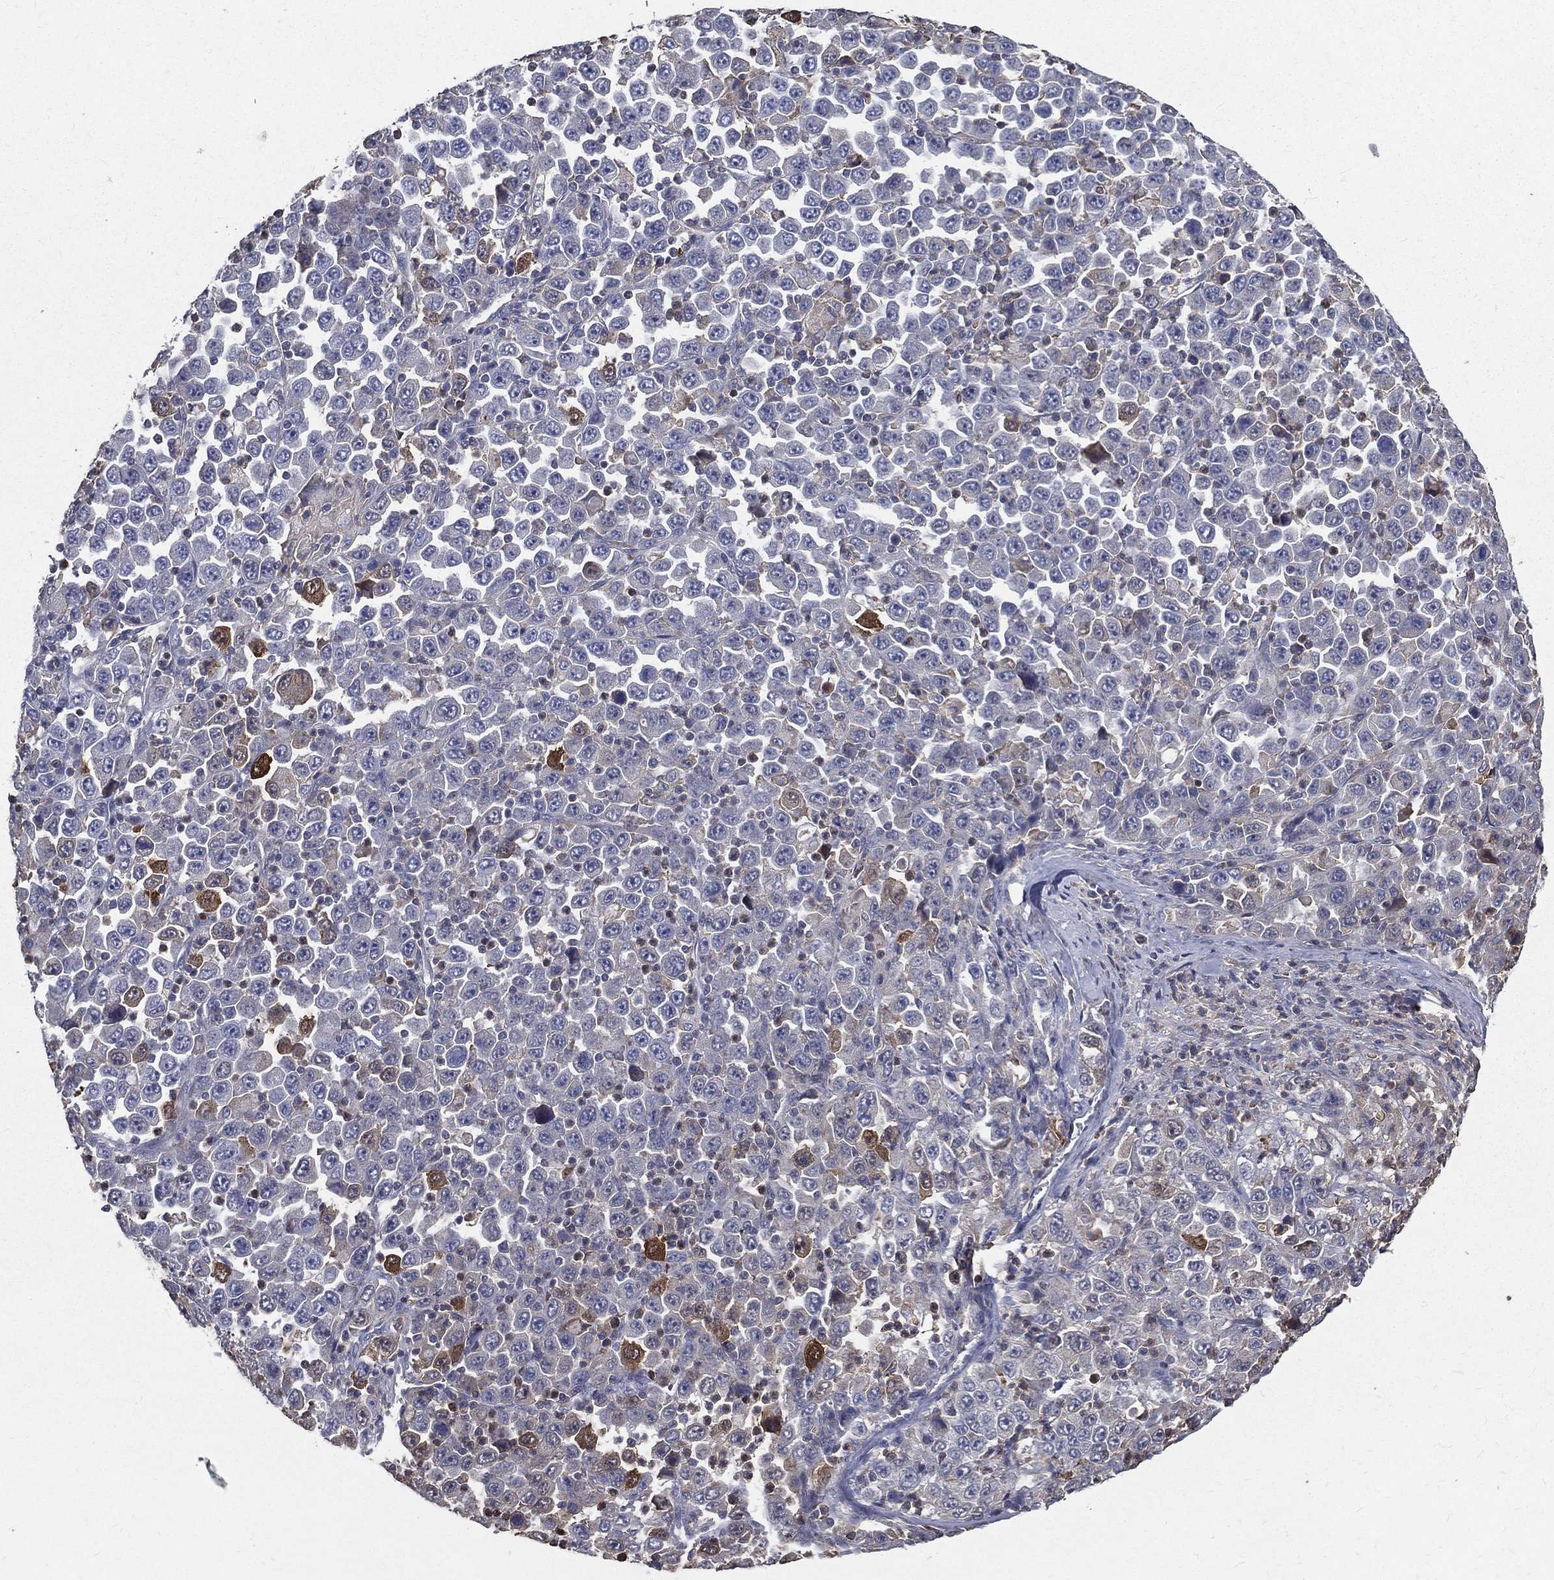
{"staining": {"intensity": "strong", "quantity": "<25%", "location": "cytoplasmic/membranous"}, "tissue": "stomach cancer", "cell_type": "Tumor cells", "image_type": "cancer", "snomed": [{"axis": "morphology", "description": "Normal tissue, NOS"}, {"axis": "morphology", "description": "Adenocarcinoma, NOS"}, {"axis": "topography", "description": "Stomach, upper"}, {"axis": "topography", "description": "Stomach"}], "caption": "Adenocarcinoma (stomach) stained with a protein marker exhibits strong staining in tumor cells.", "gene": "SERPINB2", "patient": {"sex": "male", "age": 59}}